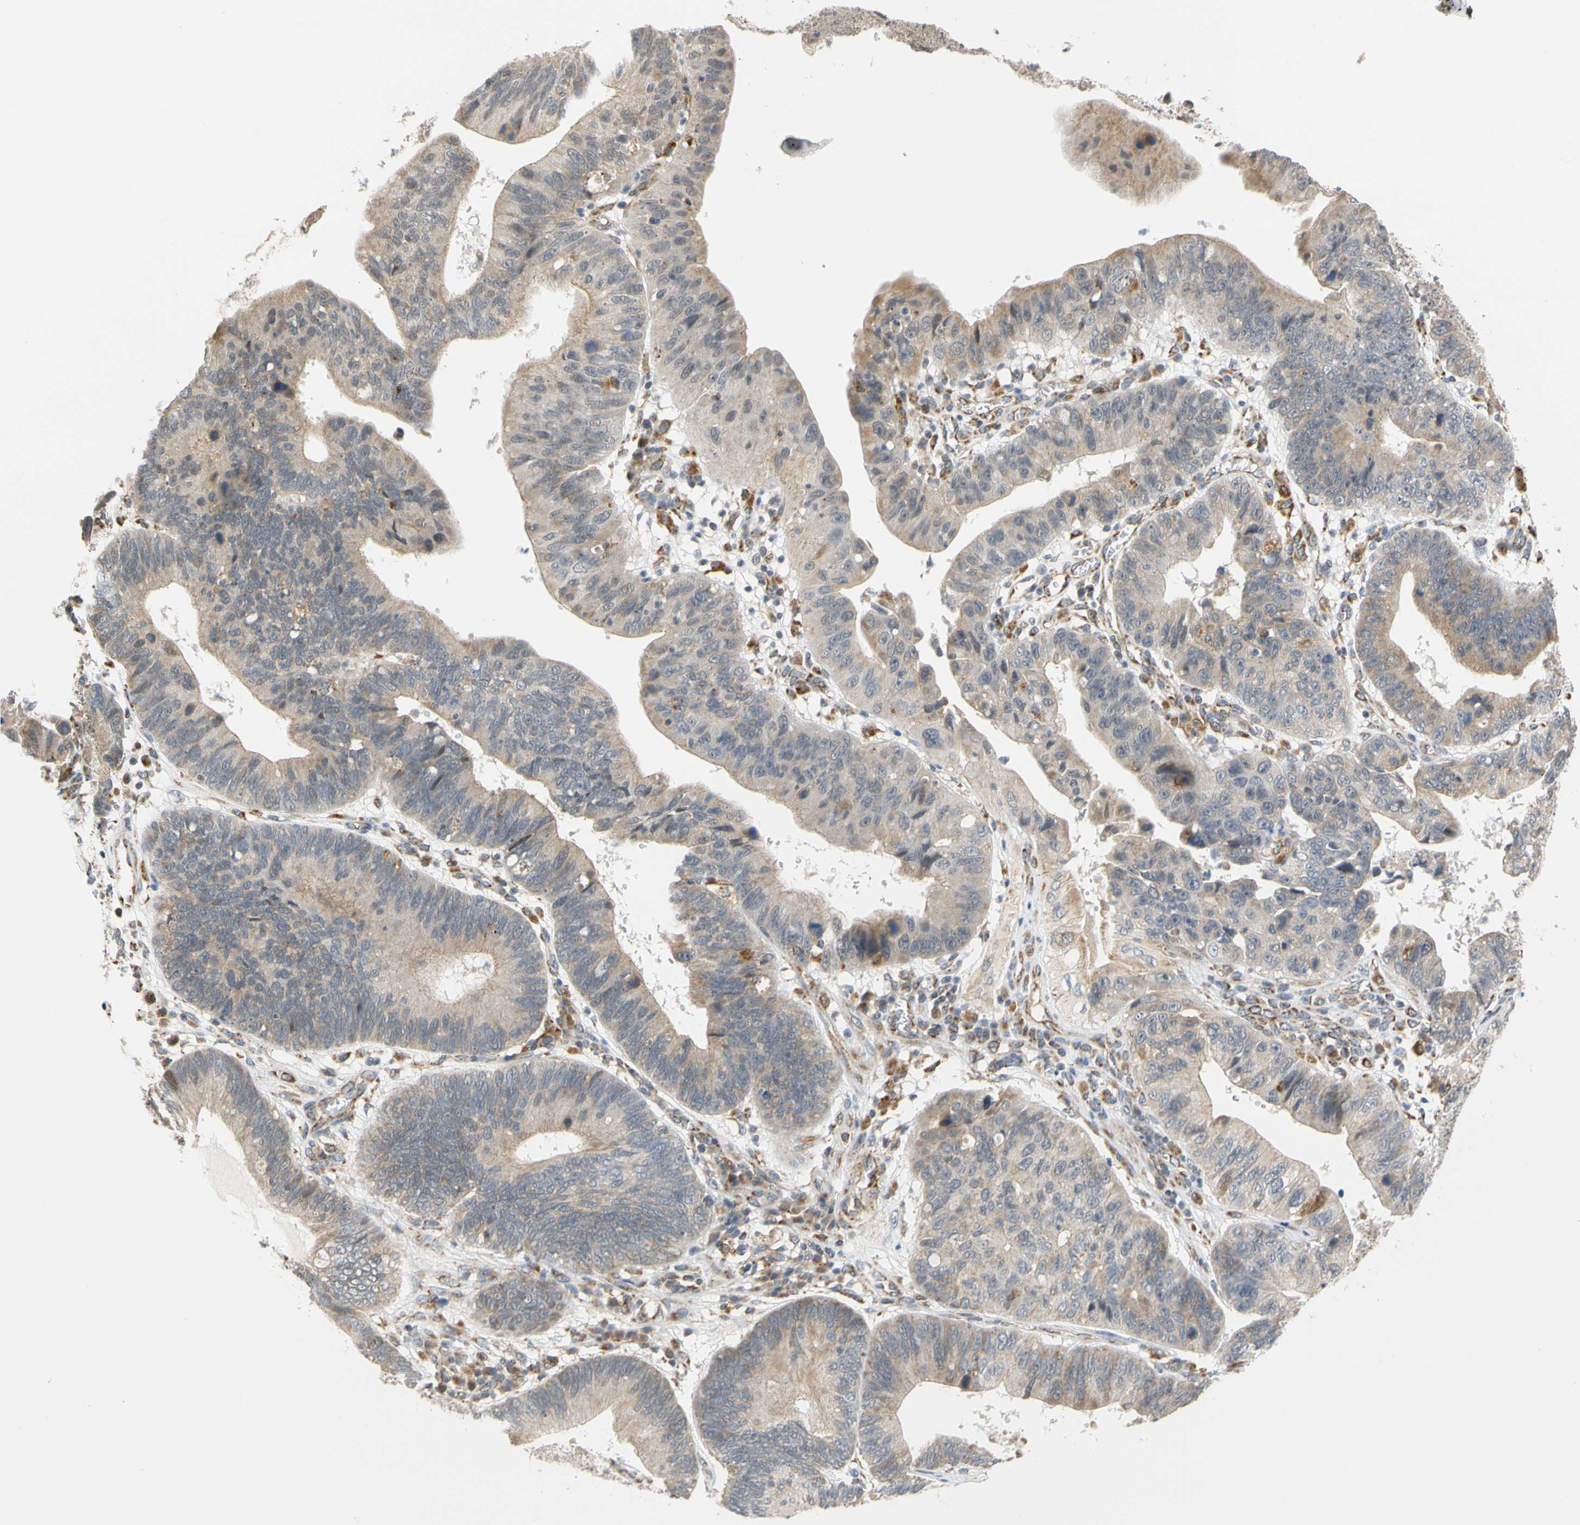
{"staining": {"intensity": "weak", "quantity": "25%-75%", "location": "cytoplasmic/membranous"}, "tissue": "stomach cancer", "cell_type": "Tumor cells", "image_type": "cancer", "snomed": [{"axis": "morphology", "description": "Adenocarcinoma, NOS"}, {"axis": "topography", "description": "Stomach"}], "caption": "IHC photomicrograph of neoplastic tissue: stomach cancer stained using IHC displays low levels of weak protein expression localized specifically in the cytoplasmic/membranous of tumor cells, appearing as a cytoplasmic/membranous brown color.", "gene": "SFXN3", "patient": {"sex": "male", "age": 59}}